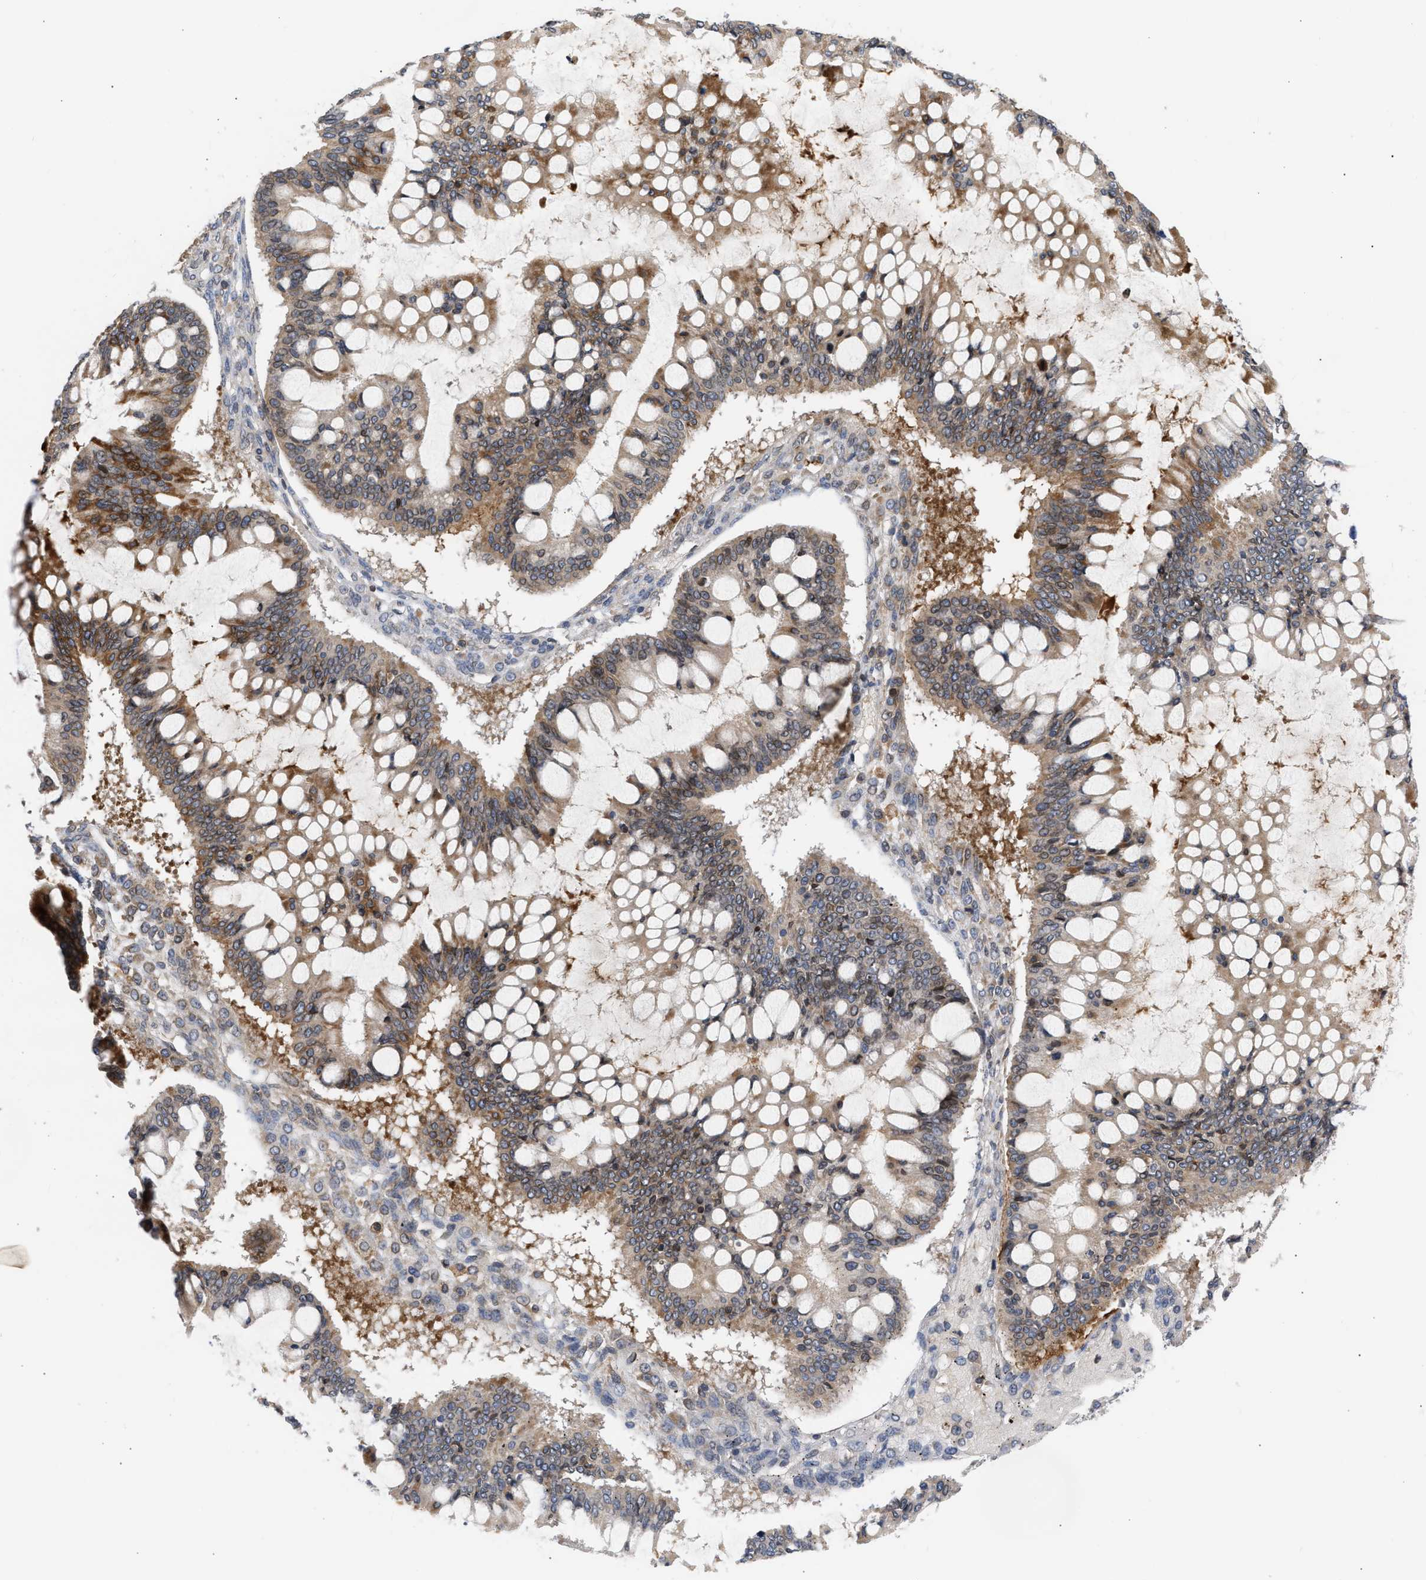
{"staining": {"intensity": "moderate", "quantity": ">75%", "location": "cytoplasmic/membranous"}, "tissue": "ovarian cancer", "cell_type": "Tumor cells", "image_type": "cancer", "snomed": [{"axis": "morphology", "description": "Cystadenocarcinoma, mucinous, NOS"}, {"axis": "topography", "description": "Ovary"}], "caption": "This photomicrograph demonstrates ovarian cancer stained with immunohistochemistry to label a protein in brown. The cytoplasmic/membranous of tumor cells show moderate positivity for the protein. Nuclei are counter-stained blue.", "gene": "NUP62", "patient": {"sex": "female", "age": 73}}